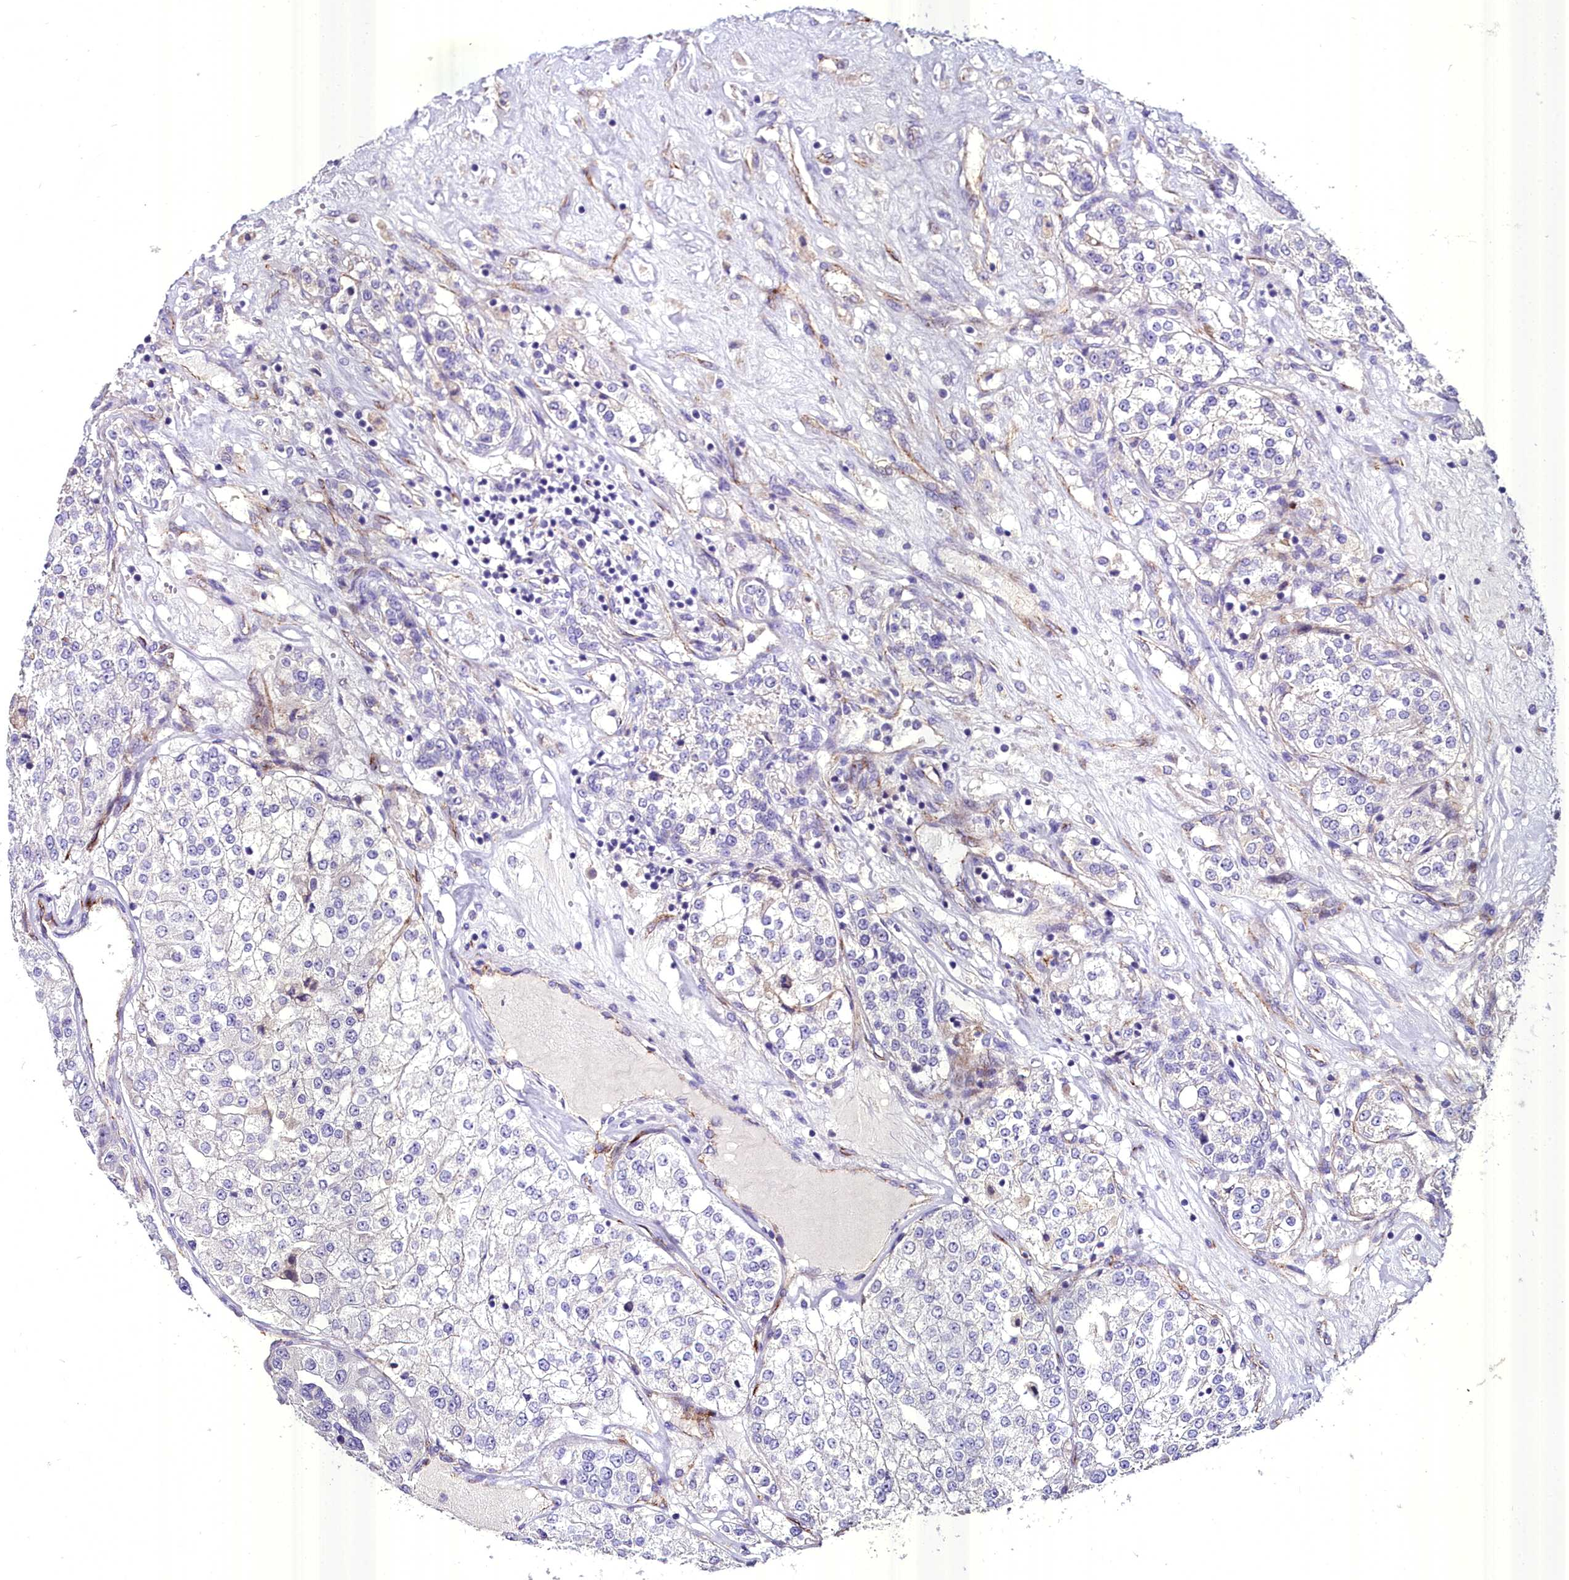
{"staining": {"intensity": "negative", "quantity": "none", "location": "none"}, "tissue": "renal cancer", "cell_type": "Tumor cells", "image_type": "cancer", "snomed": [{"axis": "morphology", "description": "Adenocarcinoma, NOS"}, {"axis": "topography", "description": "Kidney"}], "caption": "IHC of adenocarcinoma (renal) exhibits no expression in tumor cells.", "gene": "MS4A18", "patient": {"sex": "female", "age": 63}}